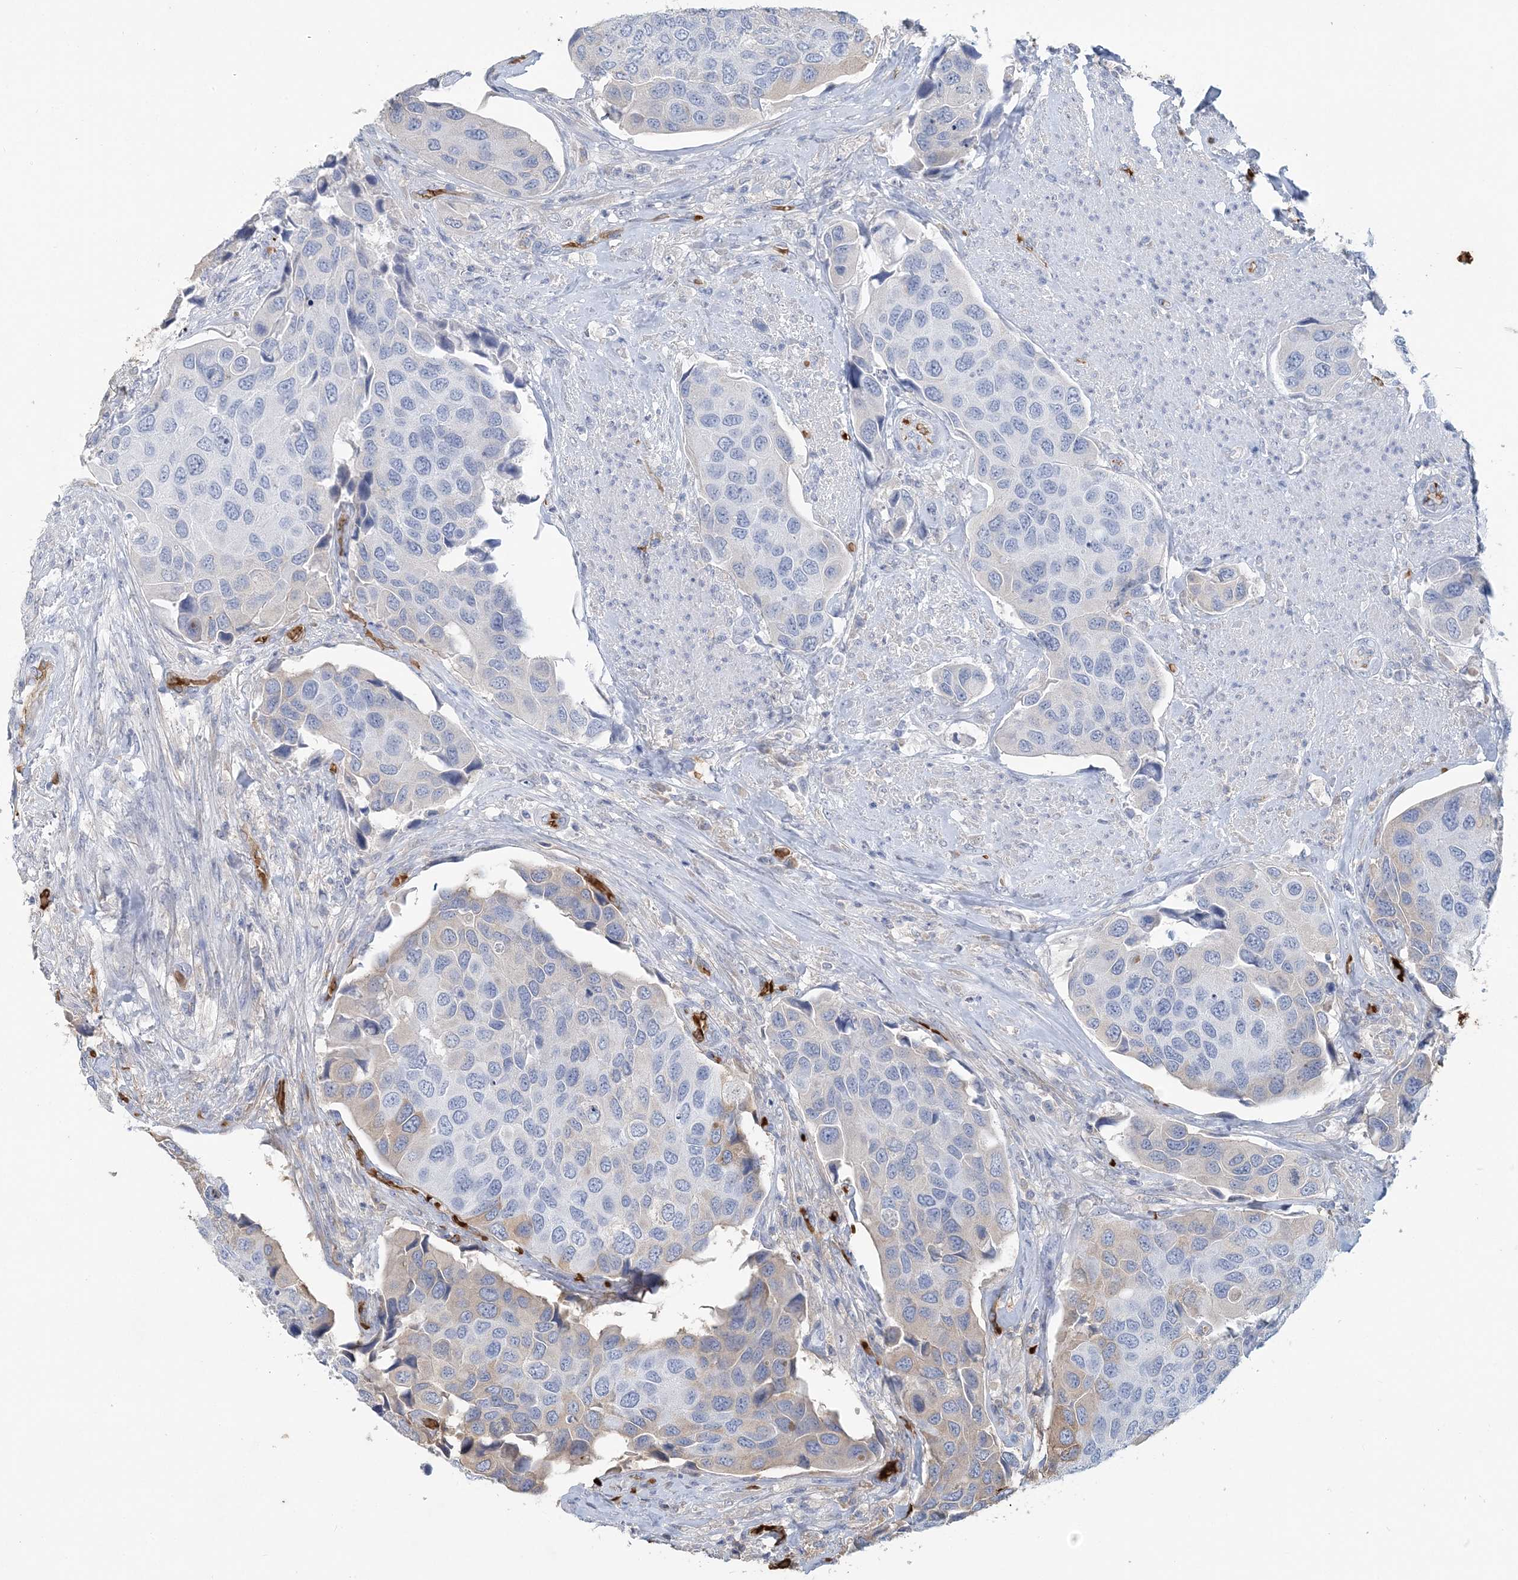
{"staining": {"intensity": "weak", "quantity": "<25%", "location": "cytoplasmic/membranous"}, "tissue": "urothelial cancer", "cell_type": "Tumor cells", "image_type": "cancer", "snomed": [{"axis": "morphology", "description": "Urothelial carcinoma, High grade"}, {"axis": "topography", "description": "Urinary bladder"}], "caption": "High power microscopy histopathology image of an IHC micrograph of high-grade urothelial carcinoma, revealing no significant expression in tumor cells.", "gene": "HBD", "patient": {"sex": "male", "age": 74}}